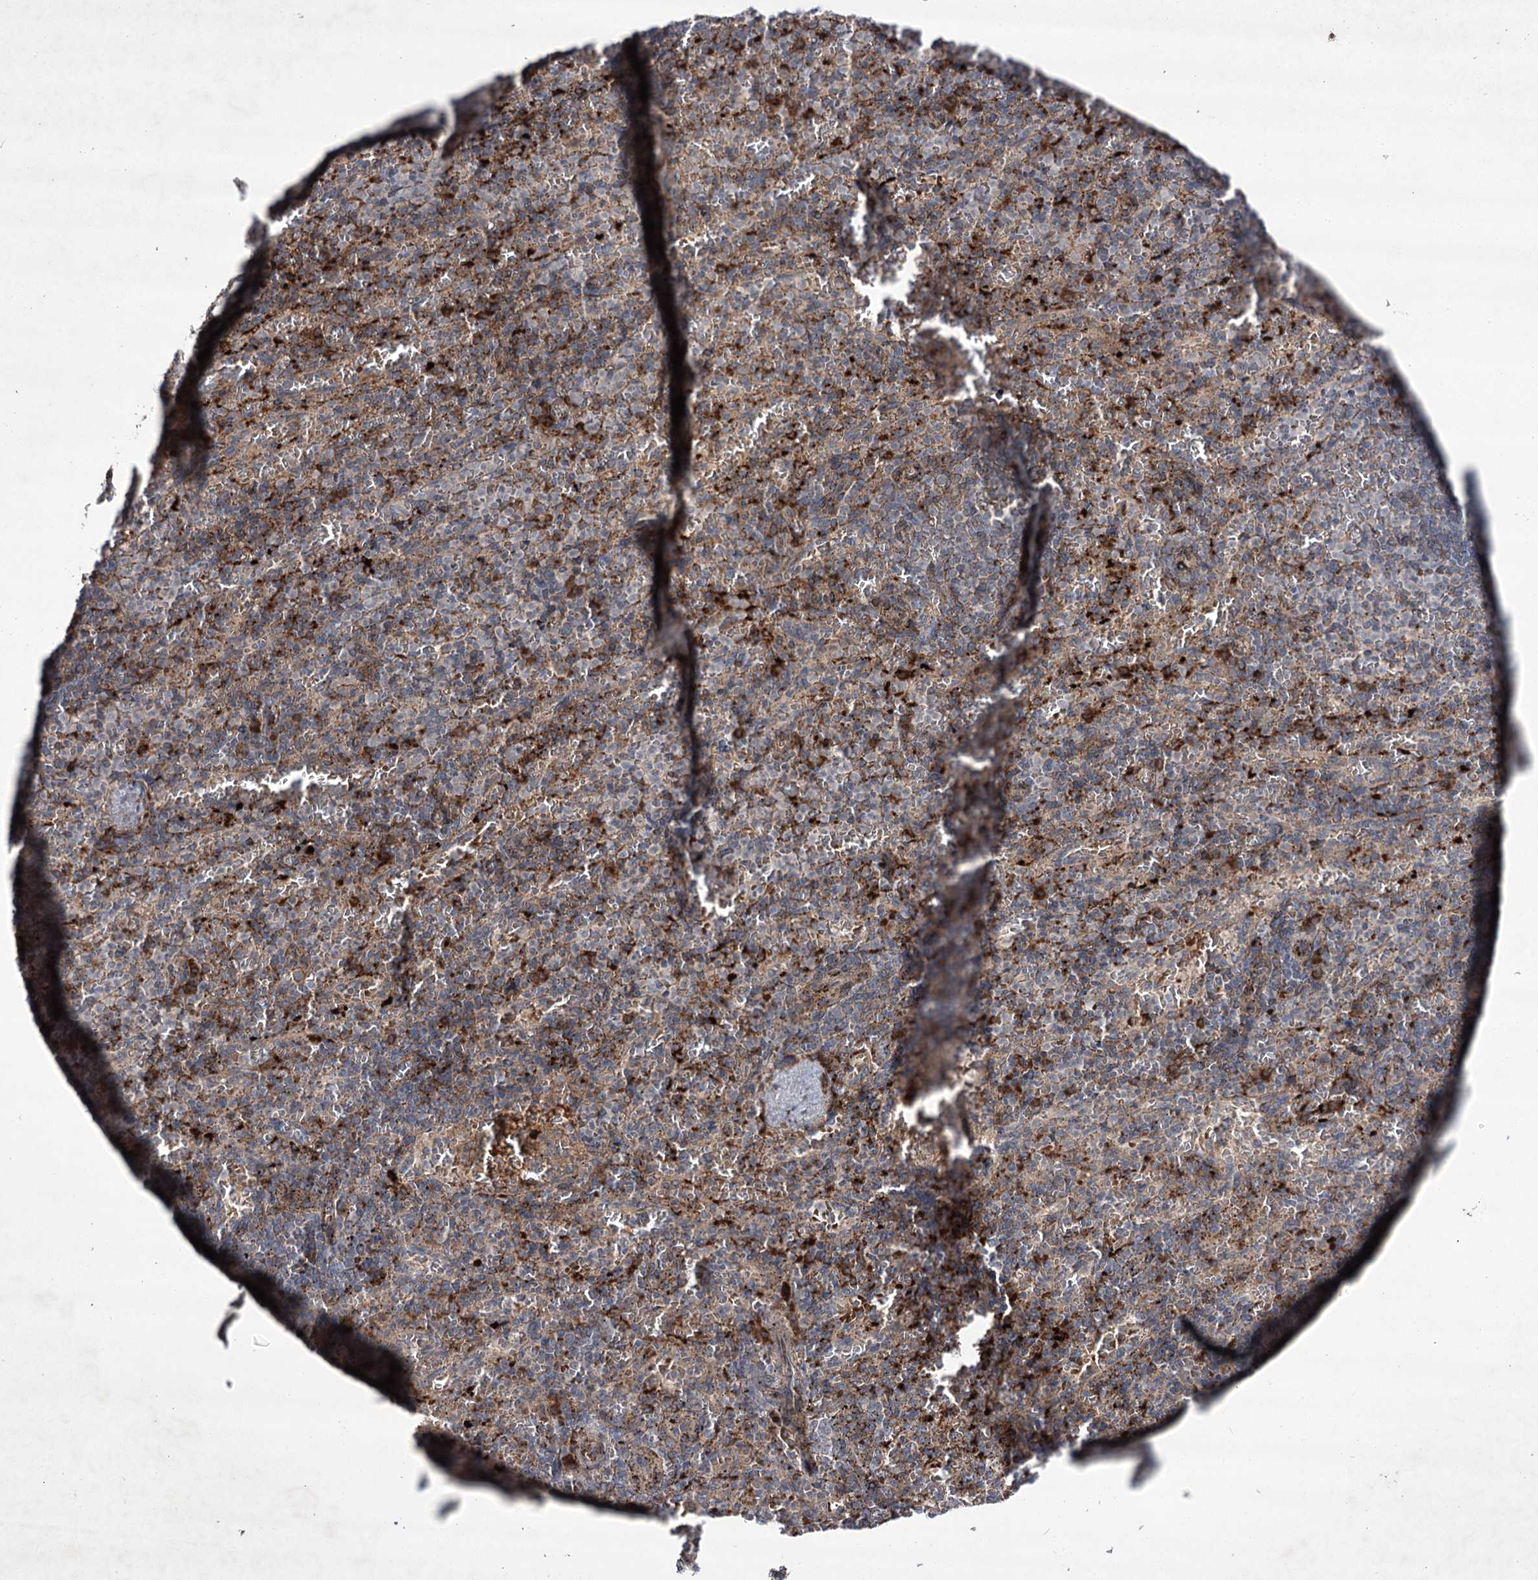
{"staining": {"intensity": "strong", "quantity": "25%-75%", "location": "cytoplasmic/membranous"}, "tissue": "spleen", "cell_type": "Cells in red pulp", "image_type": "normal", "snomed": [{"axis": "morphology", "description": "Normal tissue, NOS"}, {"axis": "topography", "description": "Spleen"}], "caption": "Brown immunohistochemical staining in normal human spleen demonstrates strong cytoplasmic/membranous positivity in about 25%-75% of cells in red pulp.", "gene": "ALG9", "patient": {"sex": "female", "age": 74}}